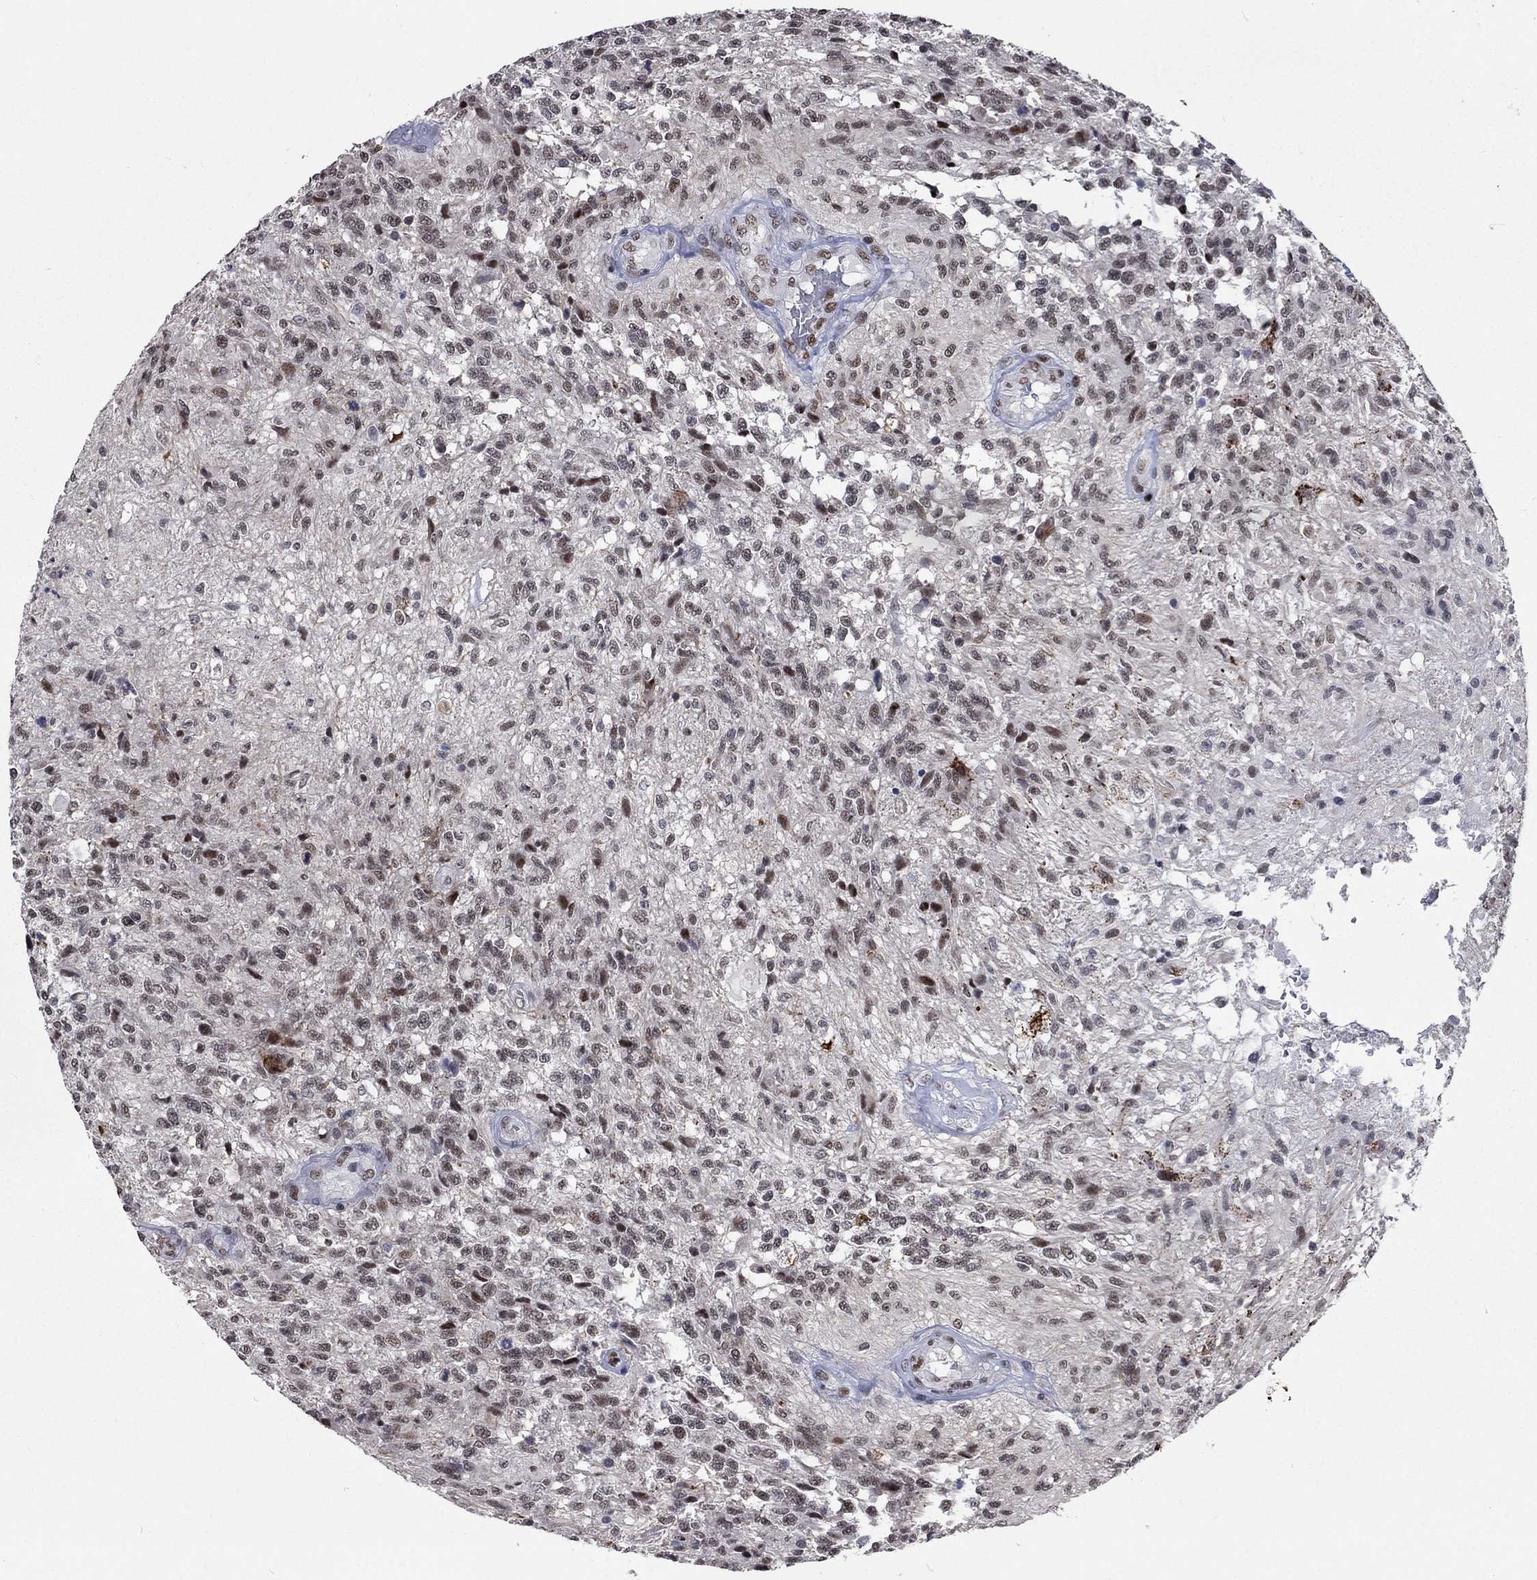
{"staining": {"intensity": "moderate", "quantity": "<25%", "location": "nuclear"}, "tissue": "glioma", "cell_type": "Tumor cells", "image_type": "cancer", "snomed": [{"axis": "morphology", "description": "Glioma, malignant, High grade"}, {"axis": "topography", "description": "Brain"}], "caption": "A histopathology image showing moderate nuclear staining in approximately <25% of tumor cells in malignant high-grade glioma, as visualized by brown immunohistochemical staining.", "gene": "HCFC1", "patient": {"sex": "male", "age": 56}}